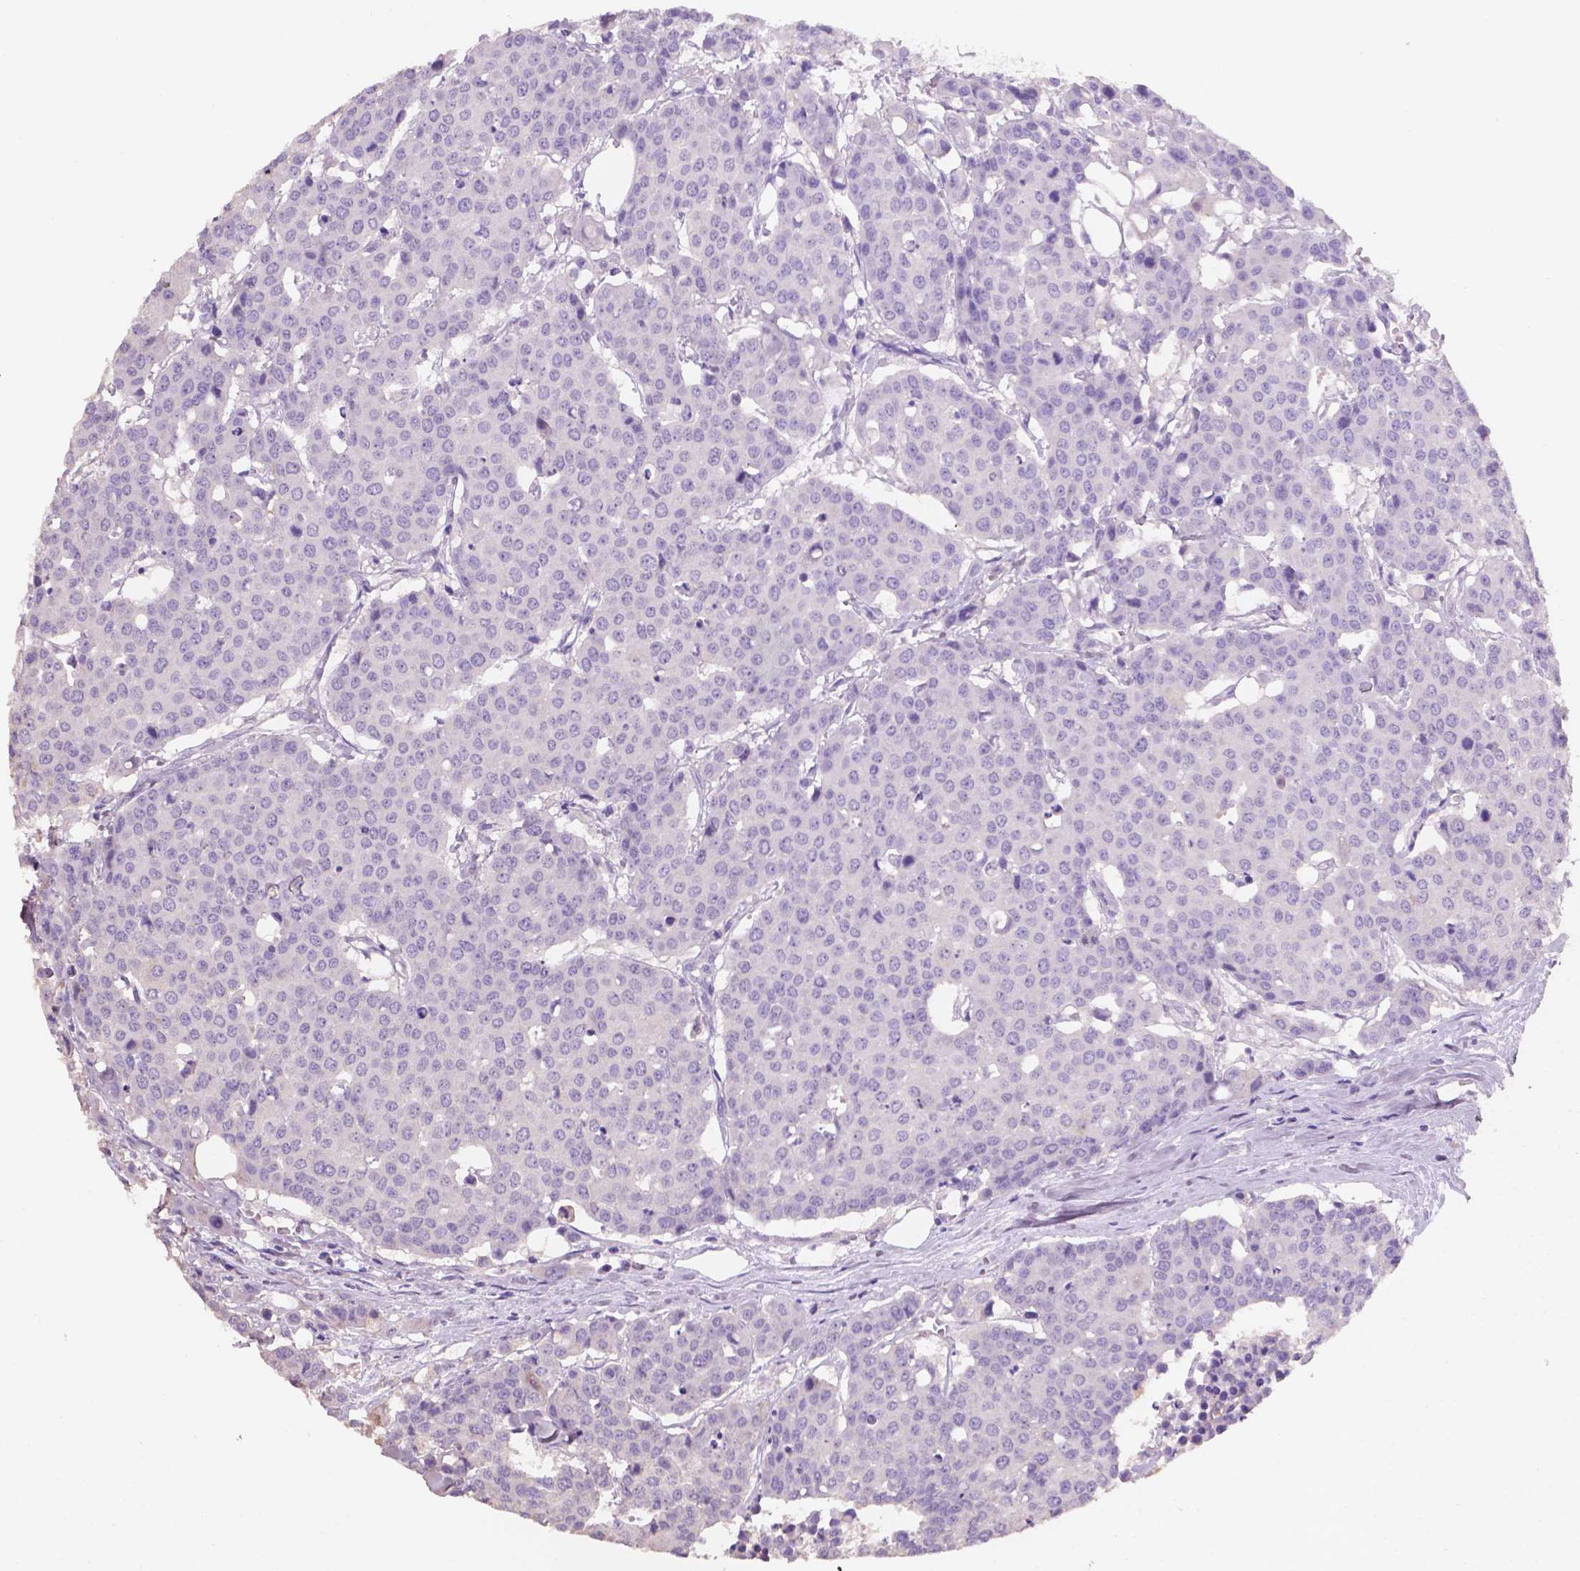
{"staining": {"intensity": "negative", "quantity": "none", "location": "none"}, "tissue": "carcinoid", "cell_type": "Tumor cells", "image_type": "cancer", "snomed": [{"axis": "morphology", "description": "Carcinoid, malignant, NOS"}, {"axis": "topography", "description": "Colon"}], "caption": "There is no significant positivity in tumor cells of malignant carcinoid. (DAB immunohistochemistry (IHC), high magnification).", "gene": "SBSN", "patient": {"sex": "male", "age": 81}}